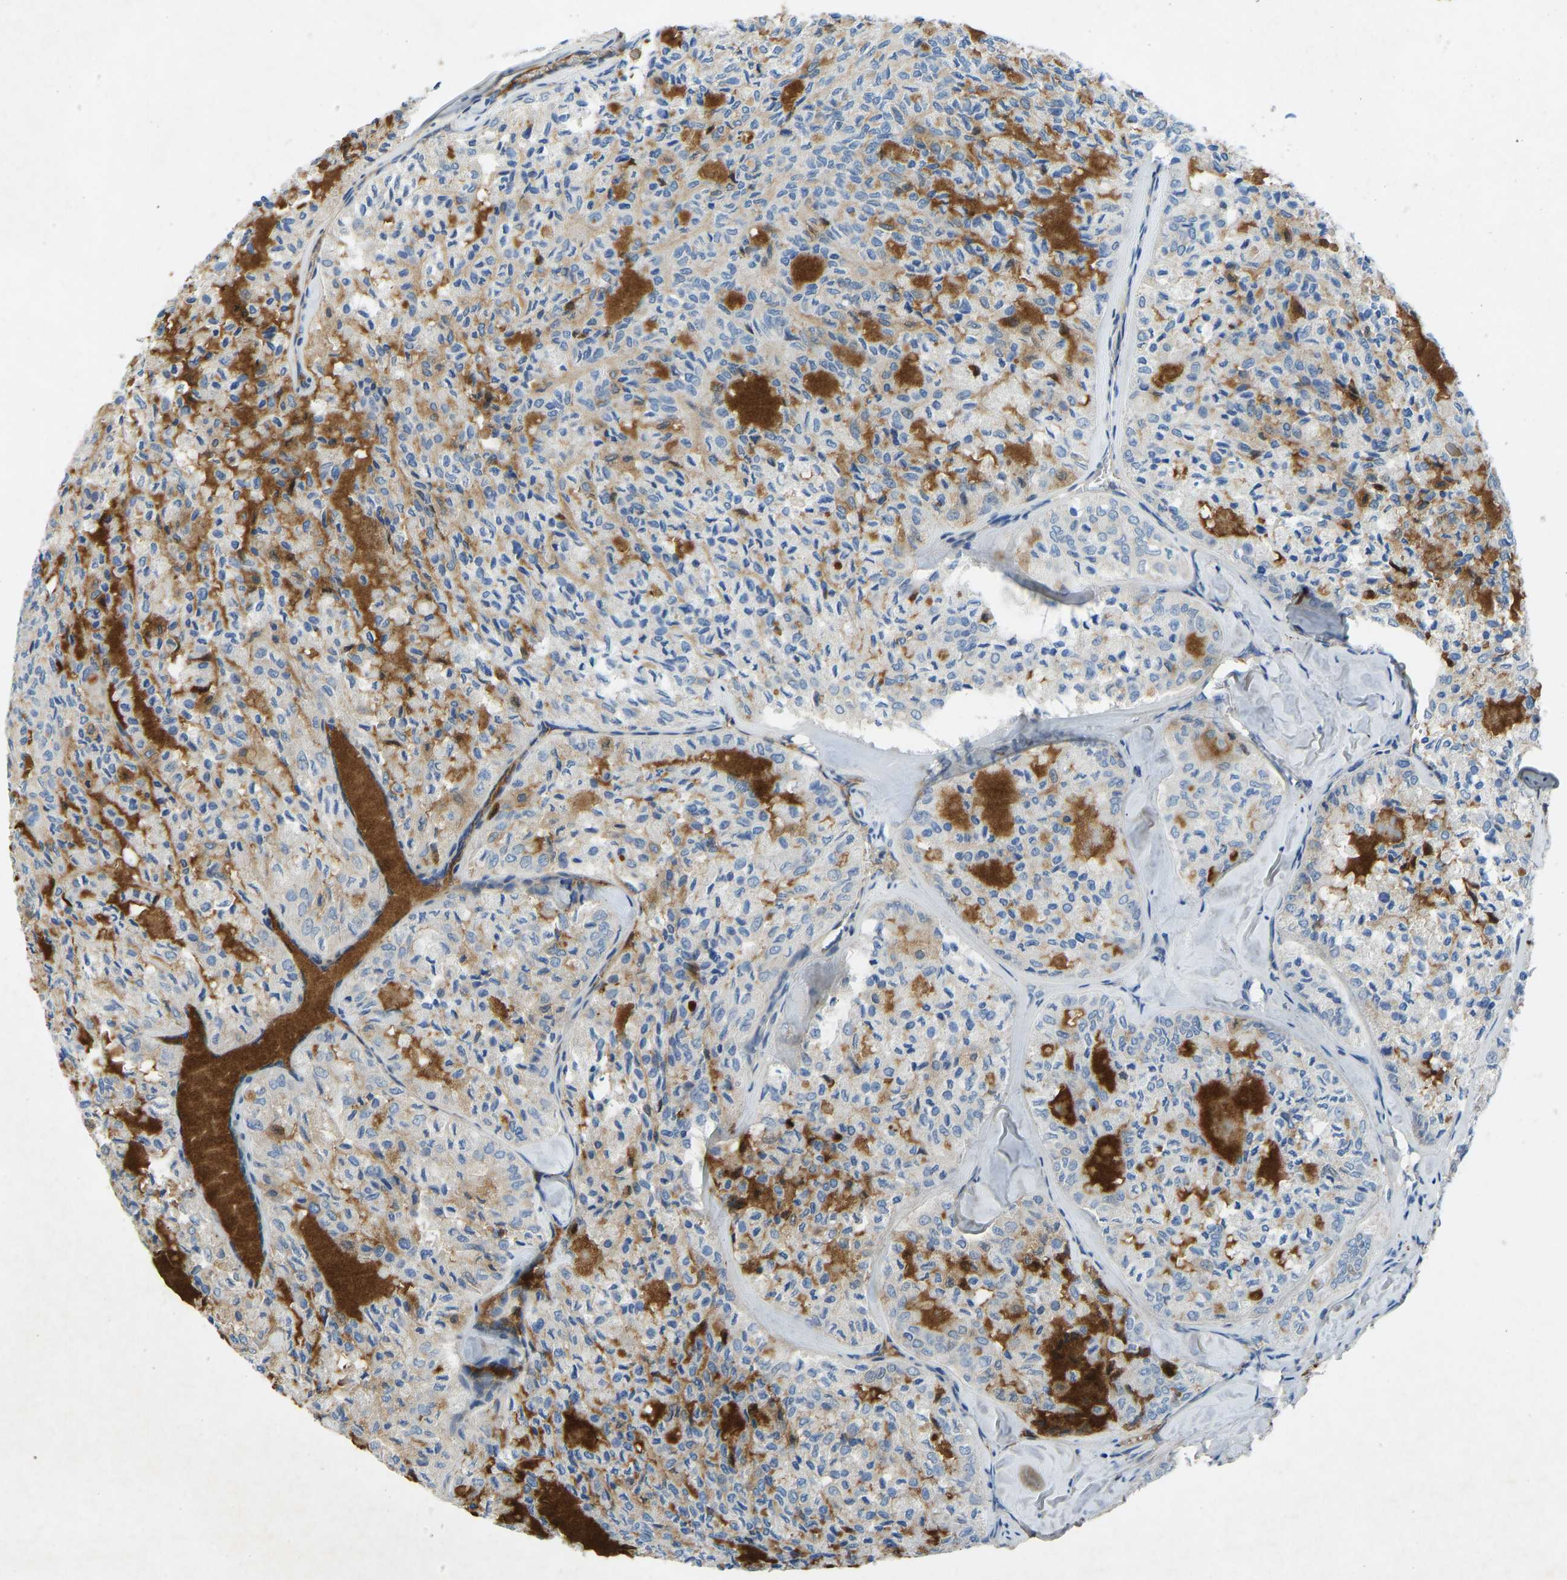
{"staining": {"intensity": "negative", "quantity": "none", "location": "none"}, "tissue": "thyroid cancer", "cell_type": "Tumor cells", "image_type": "cancer", "snomed": [{"axis": "morphology", "description": "Follicular adenoma carcinoma, NOS"}, {"axis": "topography", "description": "Thyroid gland"}], "caption": "High magnification brightfield microscopy of thyroid cancer stained with DAB (brown) and counterstained with hematoxylin (blue): tumor cells show no significant staining. (Stains: DAB (3,3'-diaminobenzidine) IHC with hematoxylin counter stain, Microscopy: brightfield microscopy at high magnification).", "gene": "THBS4", "patient": {"sex": "male", "age": 75}}